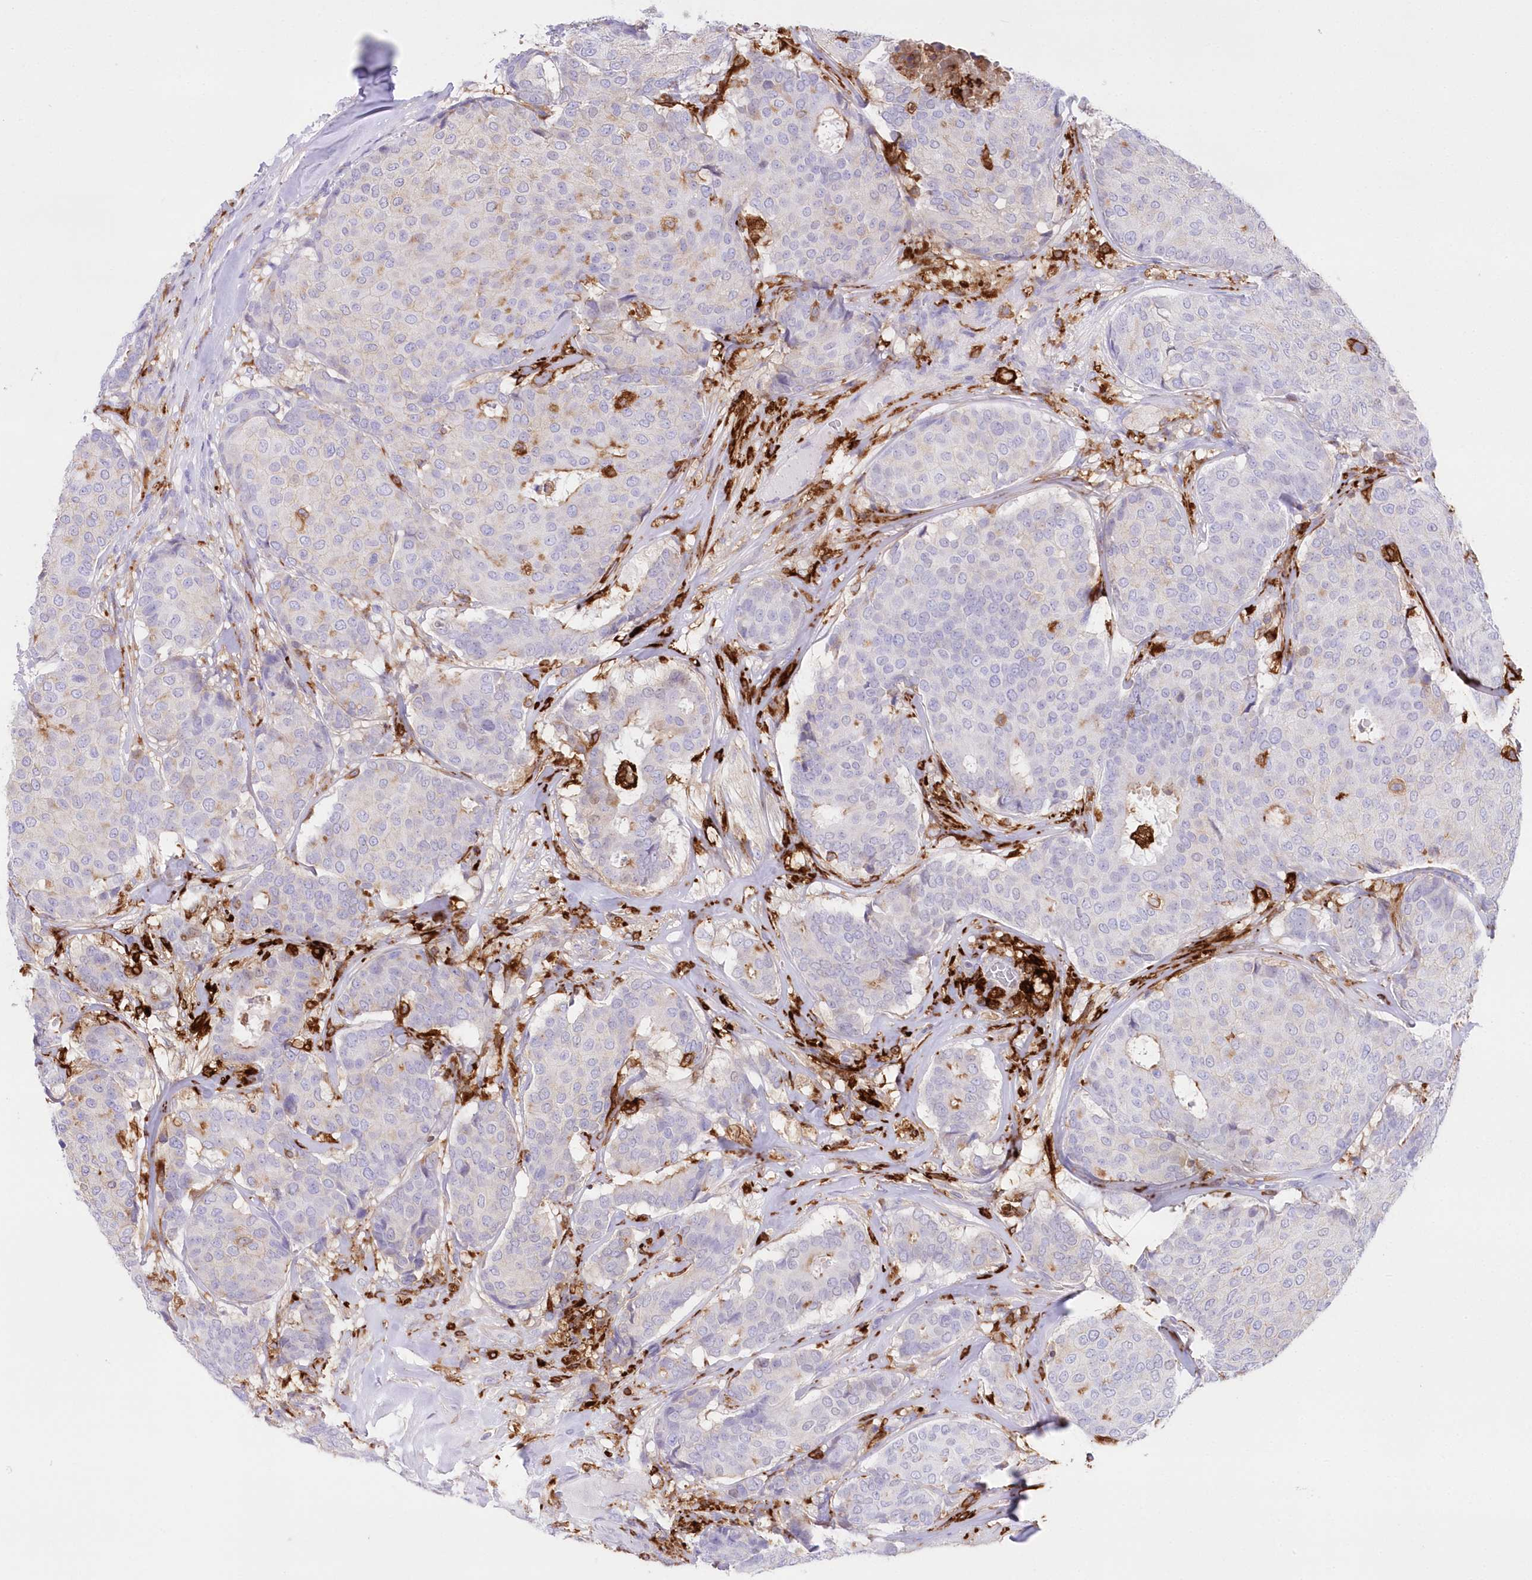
{"staining": {"intensity": "negative", "quantity": "none", "location": "none"}, "tissue": "breast cancer", "cell_type": "Tumor cells", "image_type": "cancer", "snomed": [{"axis": "morphology", "description": "Duct carcinoma"}, {"axis": "topography", "description": "Breast"}], "caption": "This is a histopathology image of immunohistochemistry (IHC) staining of breast cancer (infiltrating ductal carcinoma), which shows no positivity in tumor cells.", "gene": "DNAJC19", "patient": {"sex": "female", "age": 75}}